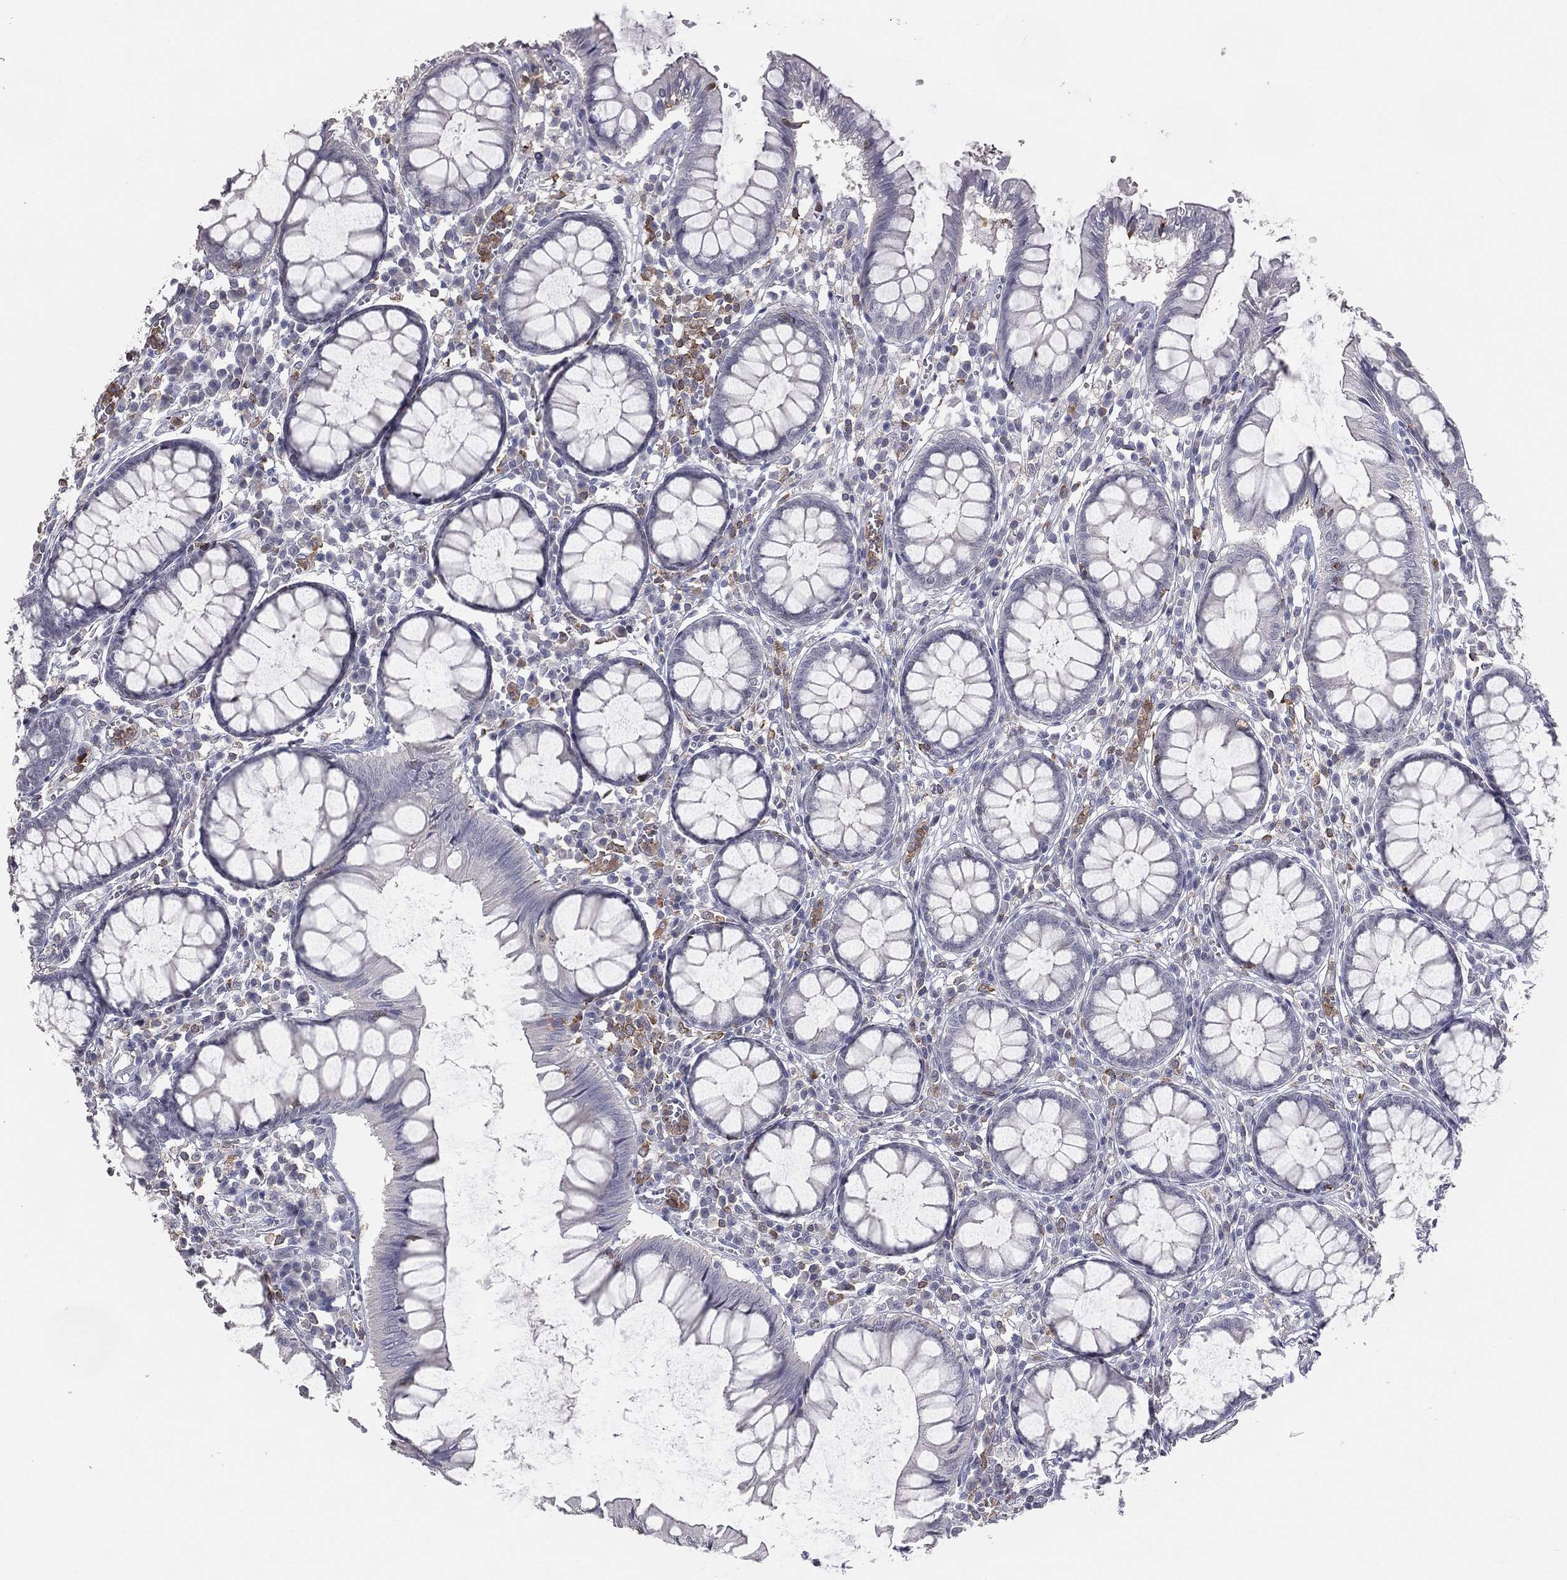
{"staining": {"intensity": "negative", "quantity": "none", "location": "none"}, "tissue": "colon", "cell_type": "Endothelial cells", "image_type": "normal", "snomed": [{"axis": "morphology", "description": "Normal tissue, NOS"}, {"axis": "topography", "description": "Colon"}], "caption": "Endothelial cells show no significant protein staining in unremarkable colon. (Stains: DAB (3,3'-diaminobenzidine) IHC with hematoxylin counter stain, Microscopy: brightfield microscopy at high magnification).", "gene": "PSTPIP1", "patient": {"sex": "male", "age": 65}}